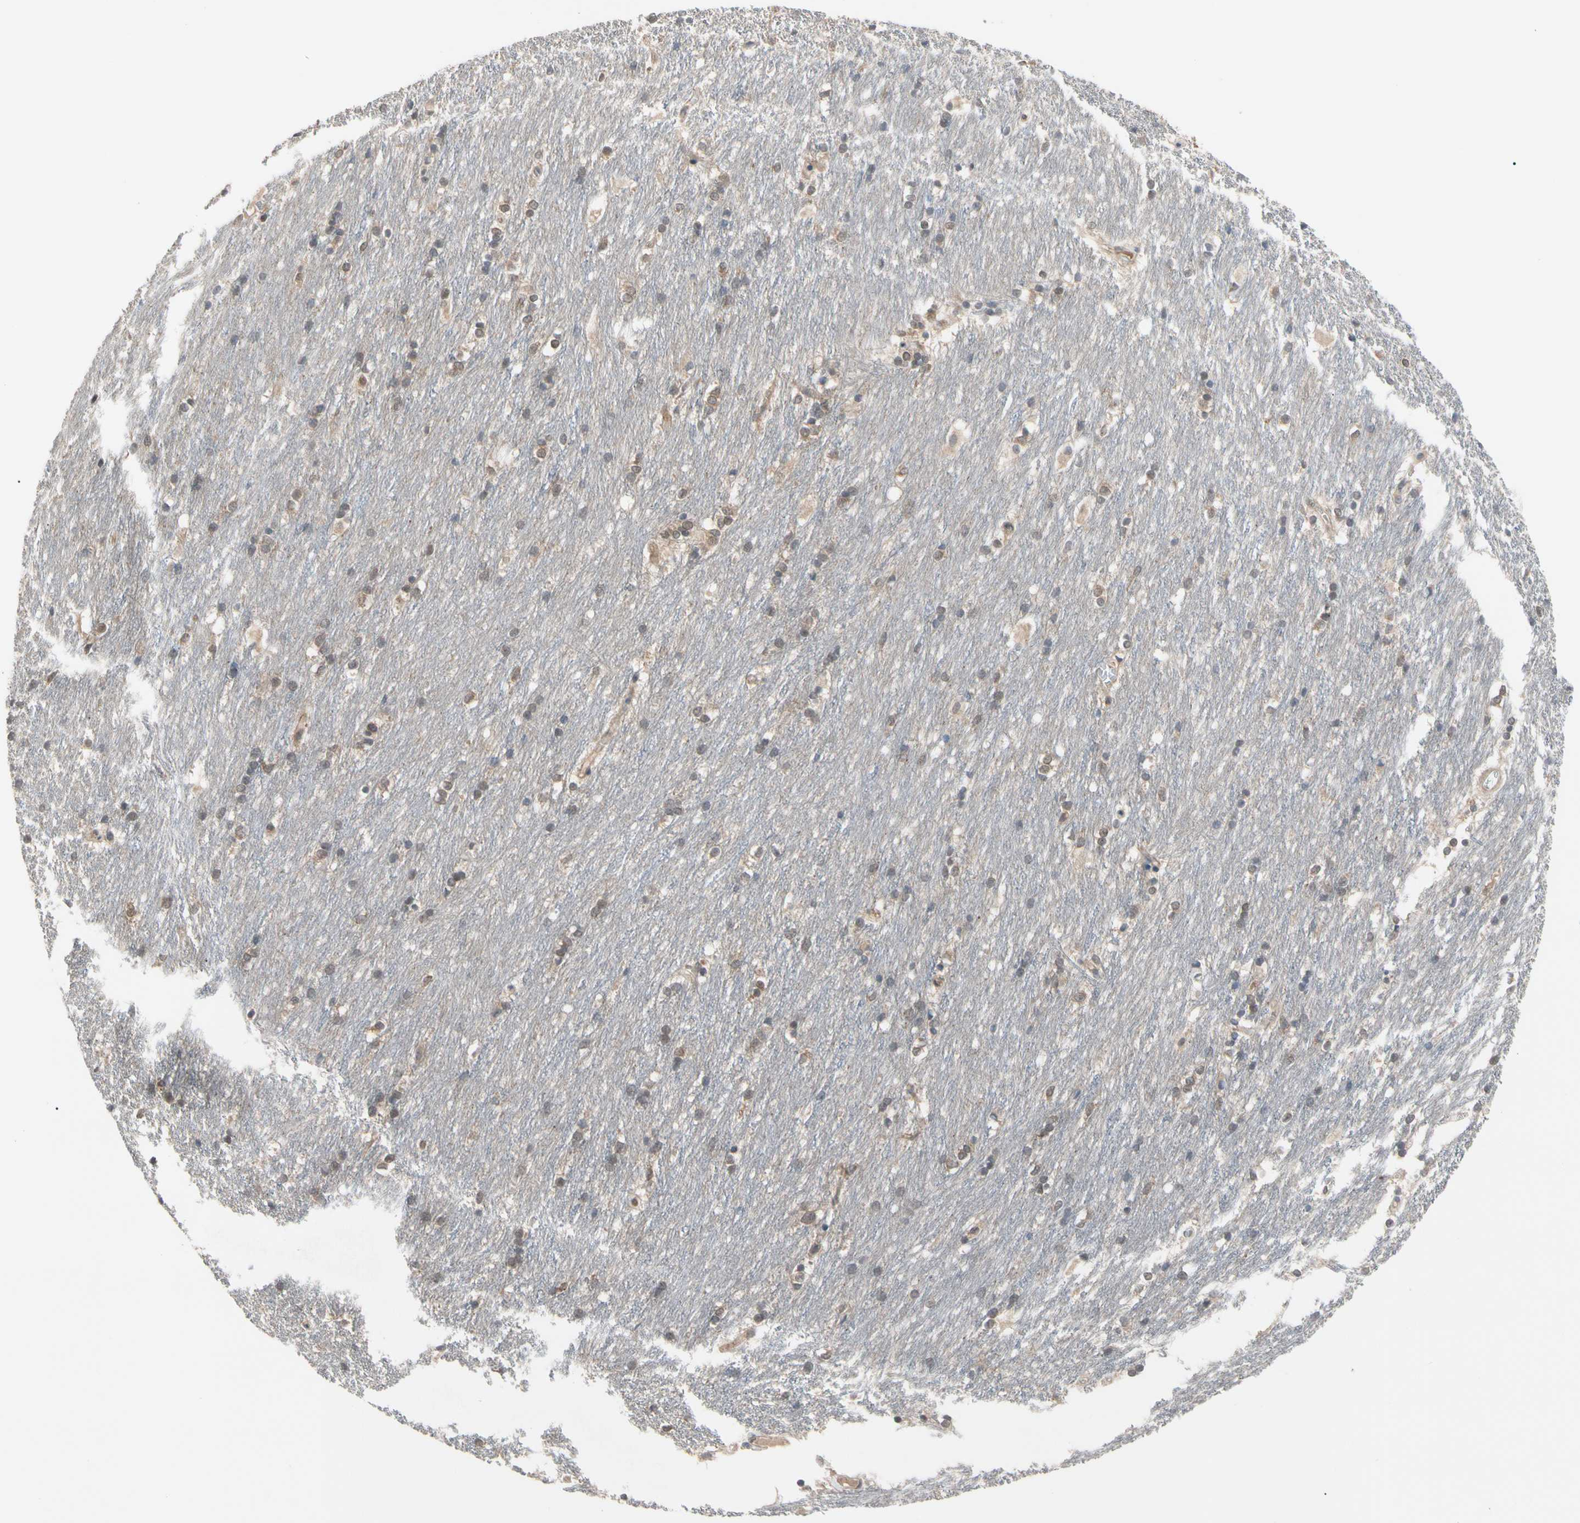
{"staining": {"intensity": "moderate", "quantity": ">75%", "location": "cytoplasmic/membranous,nuclear"}, "tissue": "caudate", "cell_type": "Glial cells", "image_type": "normal", "snomed": [{"axis": "morphology", "description": "Normal tissue, NOS"}, {"axis": "topography", "description": "Lateral ventricle wall"}], "caption": "Moderate cytoplasmic/membranous,nuclear protein staining is present in approximately >75% of glial cells in caudate. (DAB (3,3'-diaminobenzidine) = brown stain, brightfield microscopy at high magnification).", "gene": "DPP8", "patient": {"sex": "female", "age": 19}}